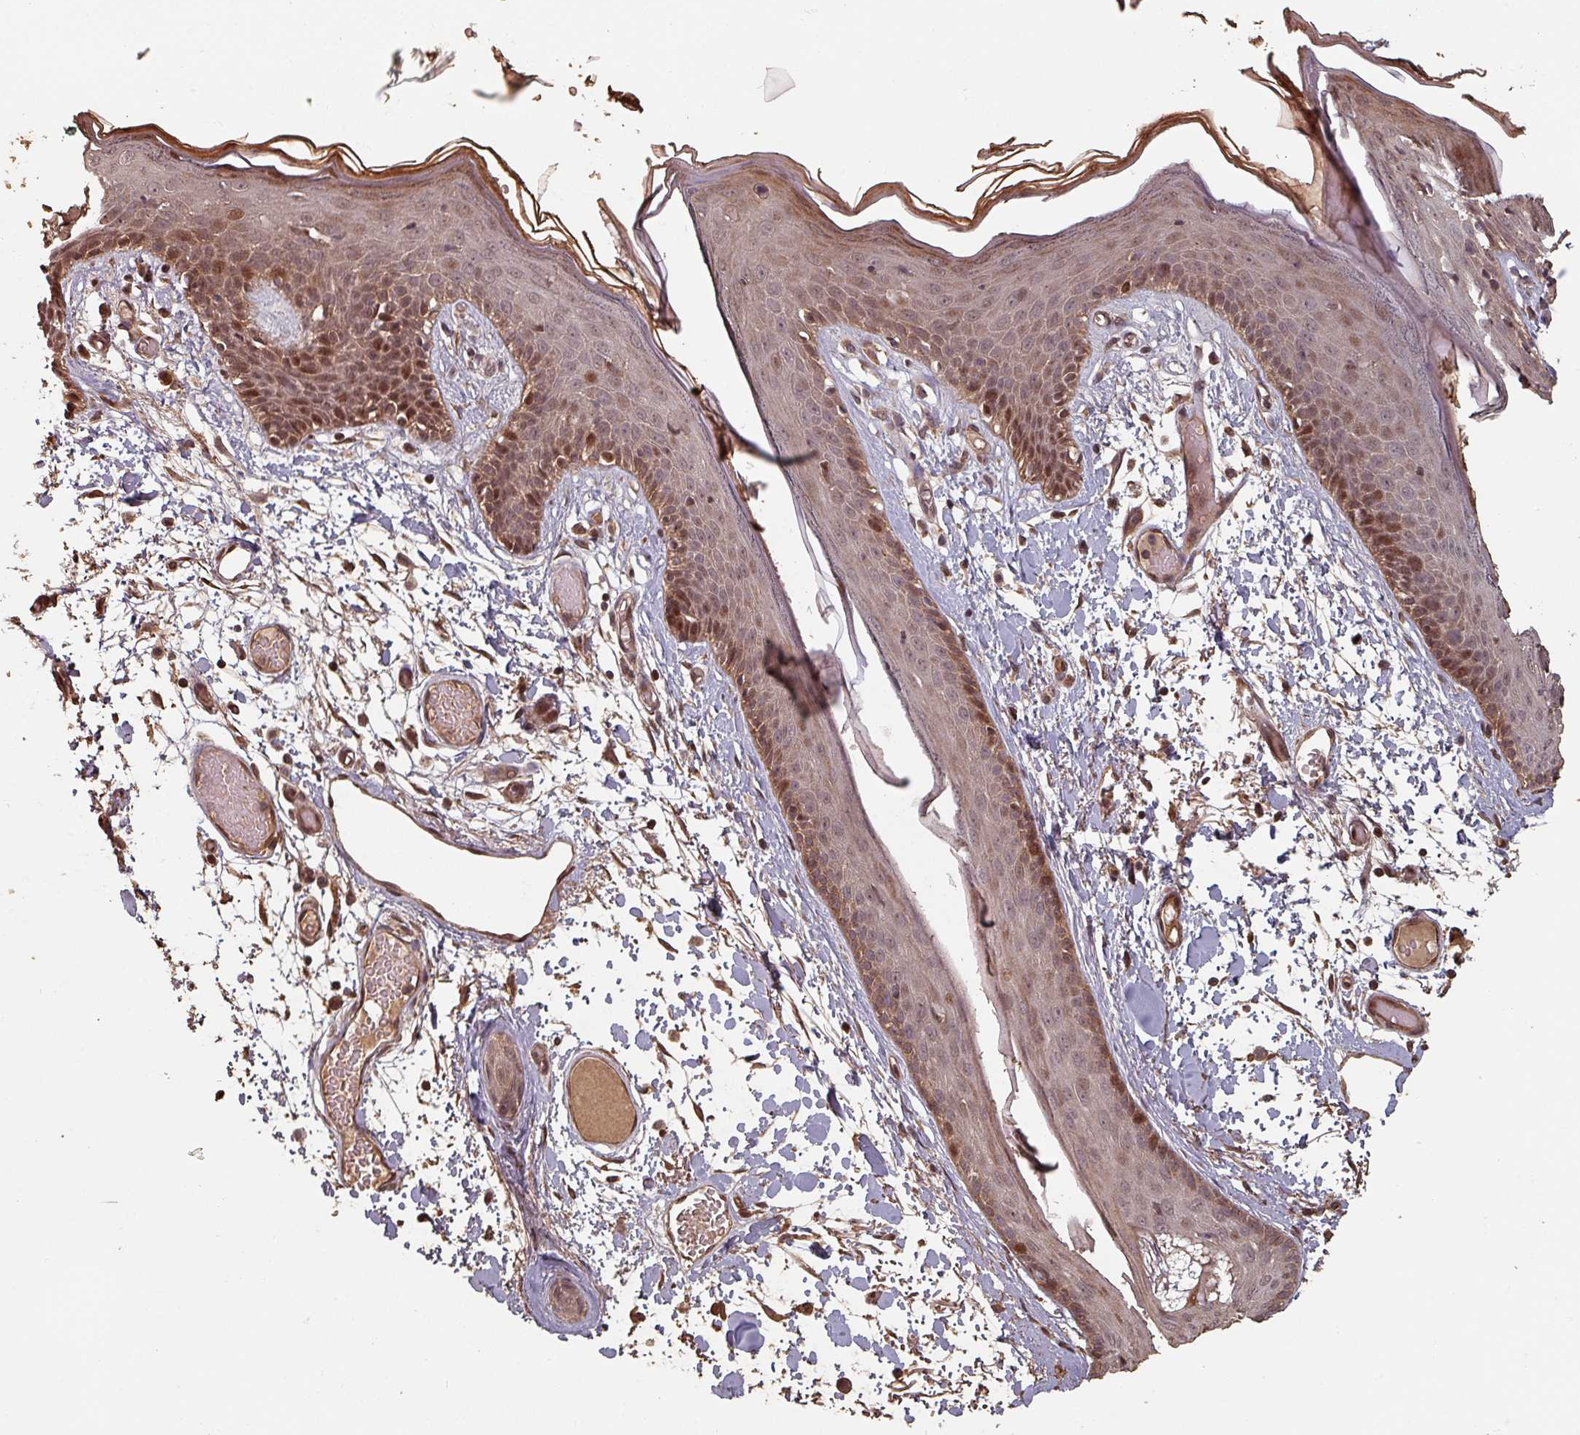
{"staining": {"intensity": "strong", "quantity": ">75%", "location": "cytoplasmic/membranous,nuclear"}, "tissue": "skin", "cell_type": "Fibroblasts", "image_type": "normal", "snomed": [{"axis": "morphology", "description": "Normal tissue, NOS"}, {"axis": "topography", "description": "Skin"}], "caption": "Brown immunohistochemical staining in benign human skin exhibits strong cytoplasmic/membranous,nuclear positivity in approximately >75% of fibroblasts.", "gene": "EID1", "patient": {"sex": "male", "age": 79}}